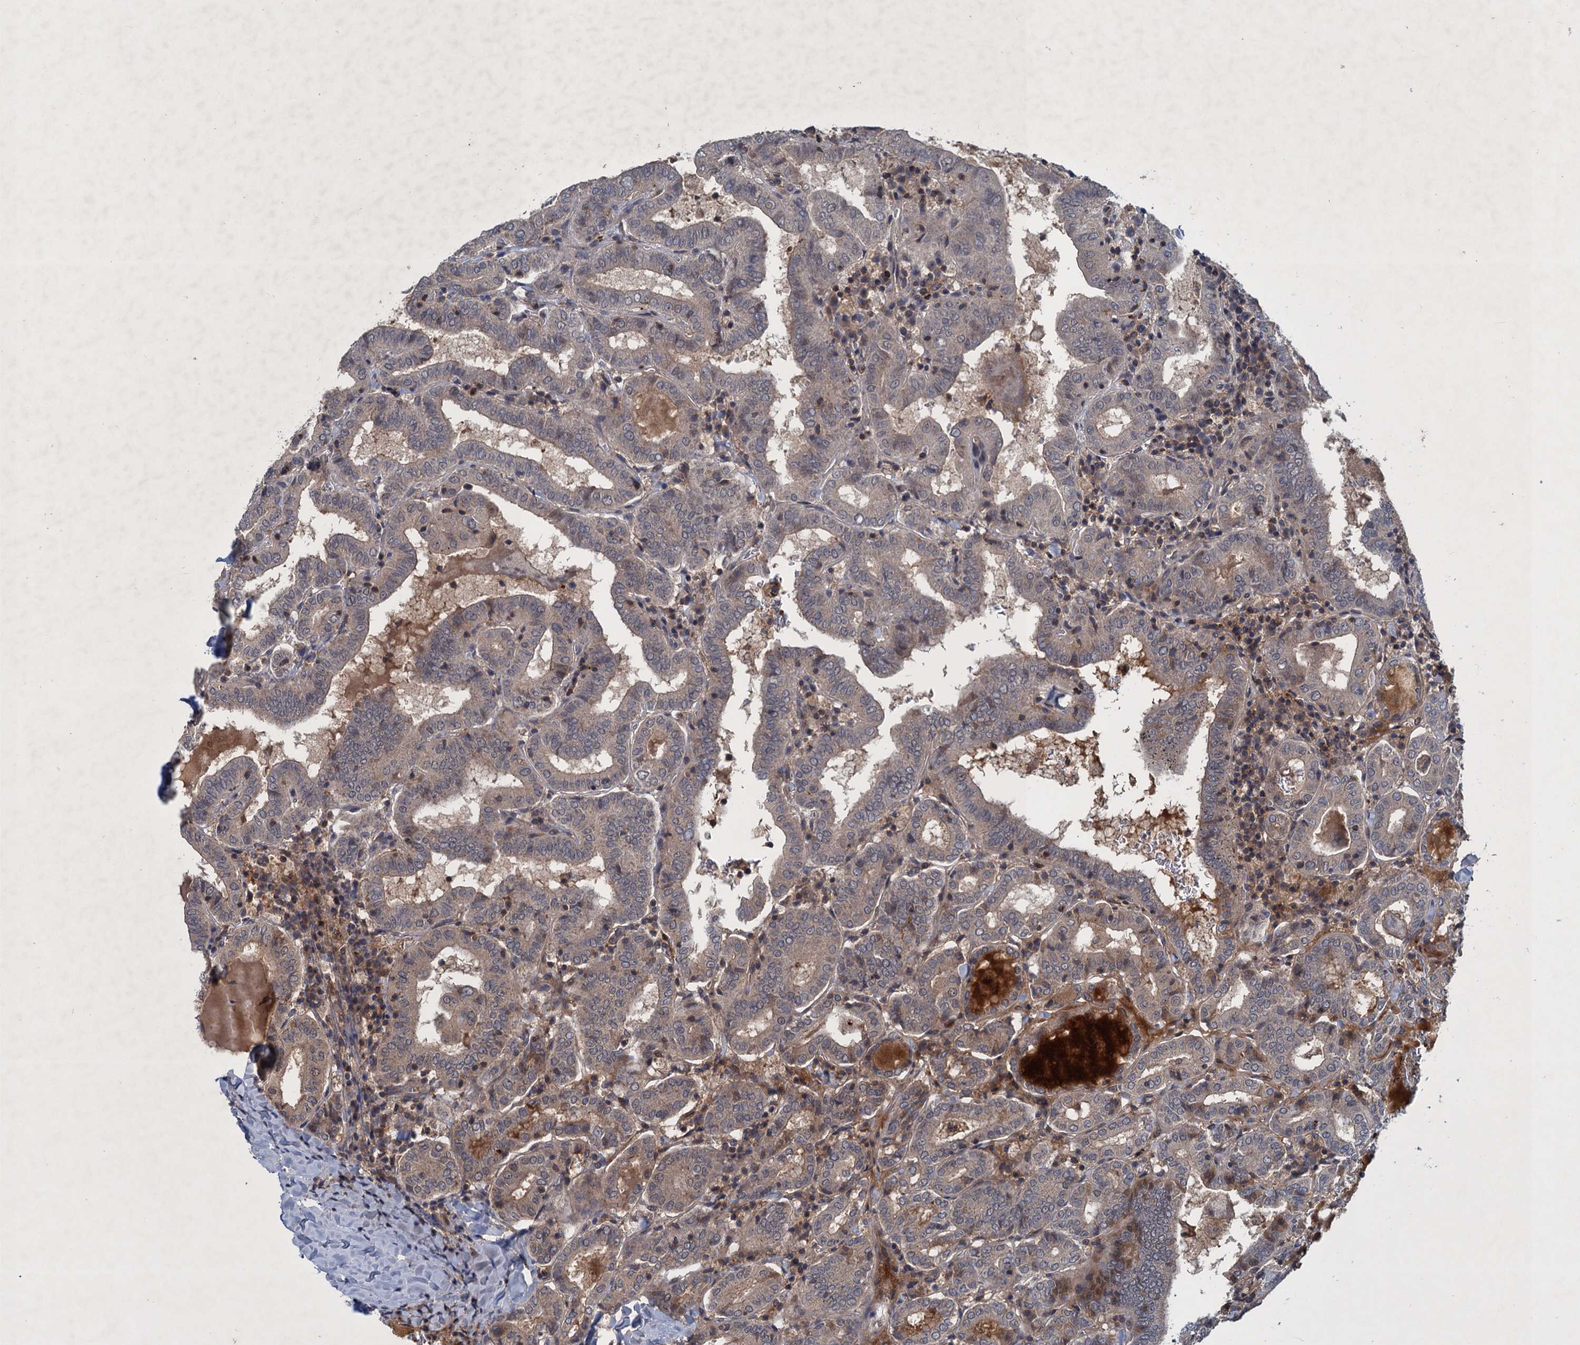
{"staining": {"intensity": "weak", "quantity": "<25%", "location": "cytoplasmic/membranous"}, "tissue": "thyroid cancer", "cell_type": "Tumor cells", "image_type": "cancer", "snomed": [{"axis": "morphology", "description": "Papillary adenocarcinoma, NOS"}, {"axis": "topography", "description": "Thyroid gland"}], "caption": "Immunohistochemical staining of papillary adenocarcinoma (thyroid) demonstrates no significant staining in tumor cells. The staining is performed using DAB brown chromogen with nuclei counter-stained in using hematoxylin.", "gene": "RNF165", "patient": {"sex": "female", "age": 72}}